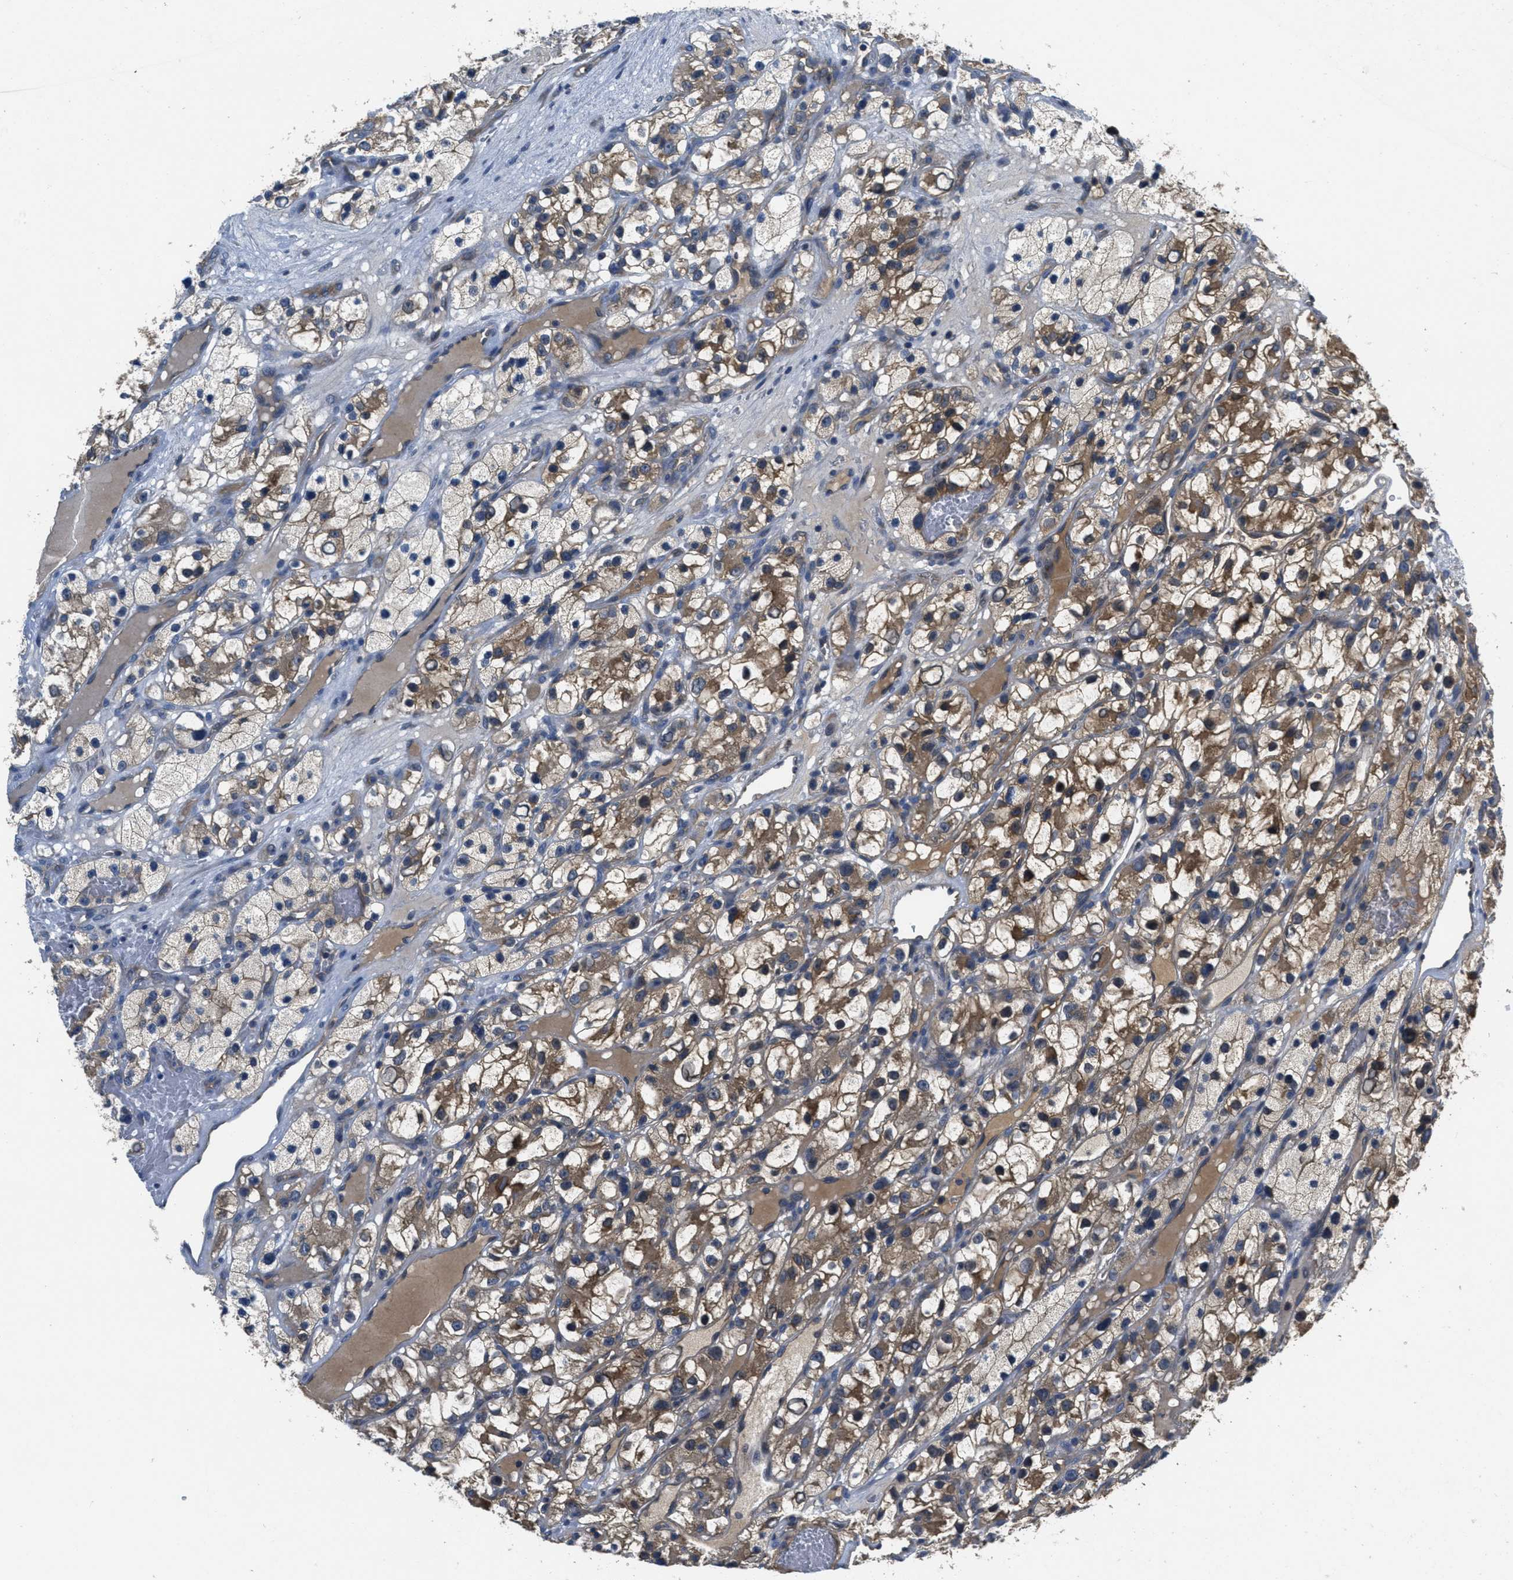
{"staining": {"intensity": "moderate", "quantity": "25%-75%", "location": "cytoplasmic/membranous"}, "tissue": "renal cancer", "cell_type": "Tumor cells", "image_type": "cancer", "snomed": [{"axis": "morphology", "description": "Adenocarcinoma, NOS"}, {"axis": "topography", "description": "Kidney"}], "caption": "Immunohistochemistry (IHC) histopathology image of renal adenocarcinoma stained for a protein (brown), which exhibits medium levels of moderate cytoplasmic/membranous staining in about 25%-75% of tumor cells.", "gene": "GALK1", "patient": {"sex": "female", "age": 57}}